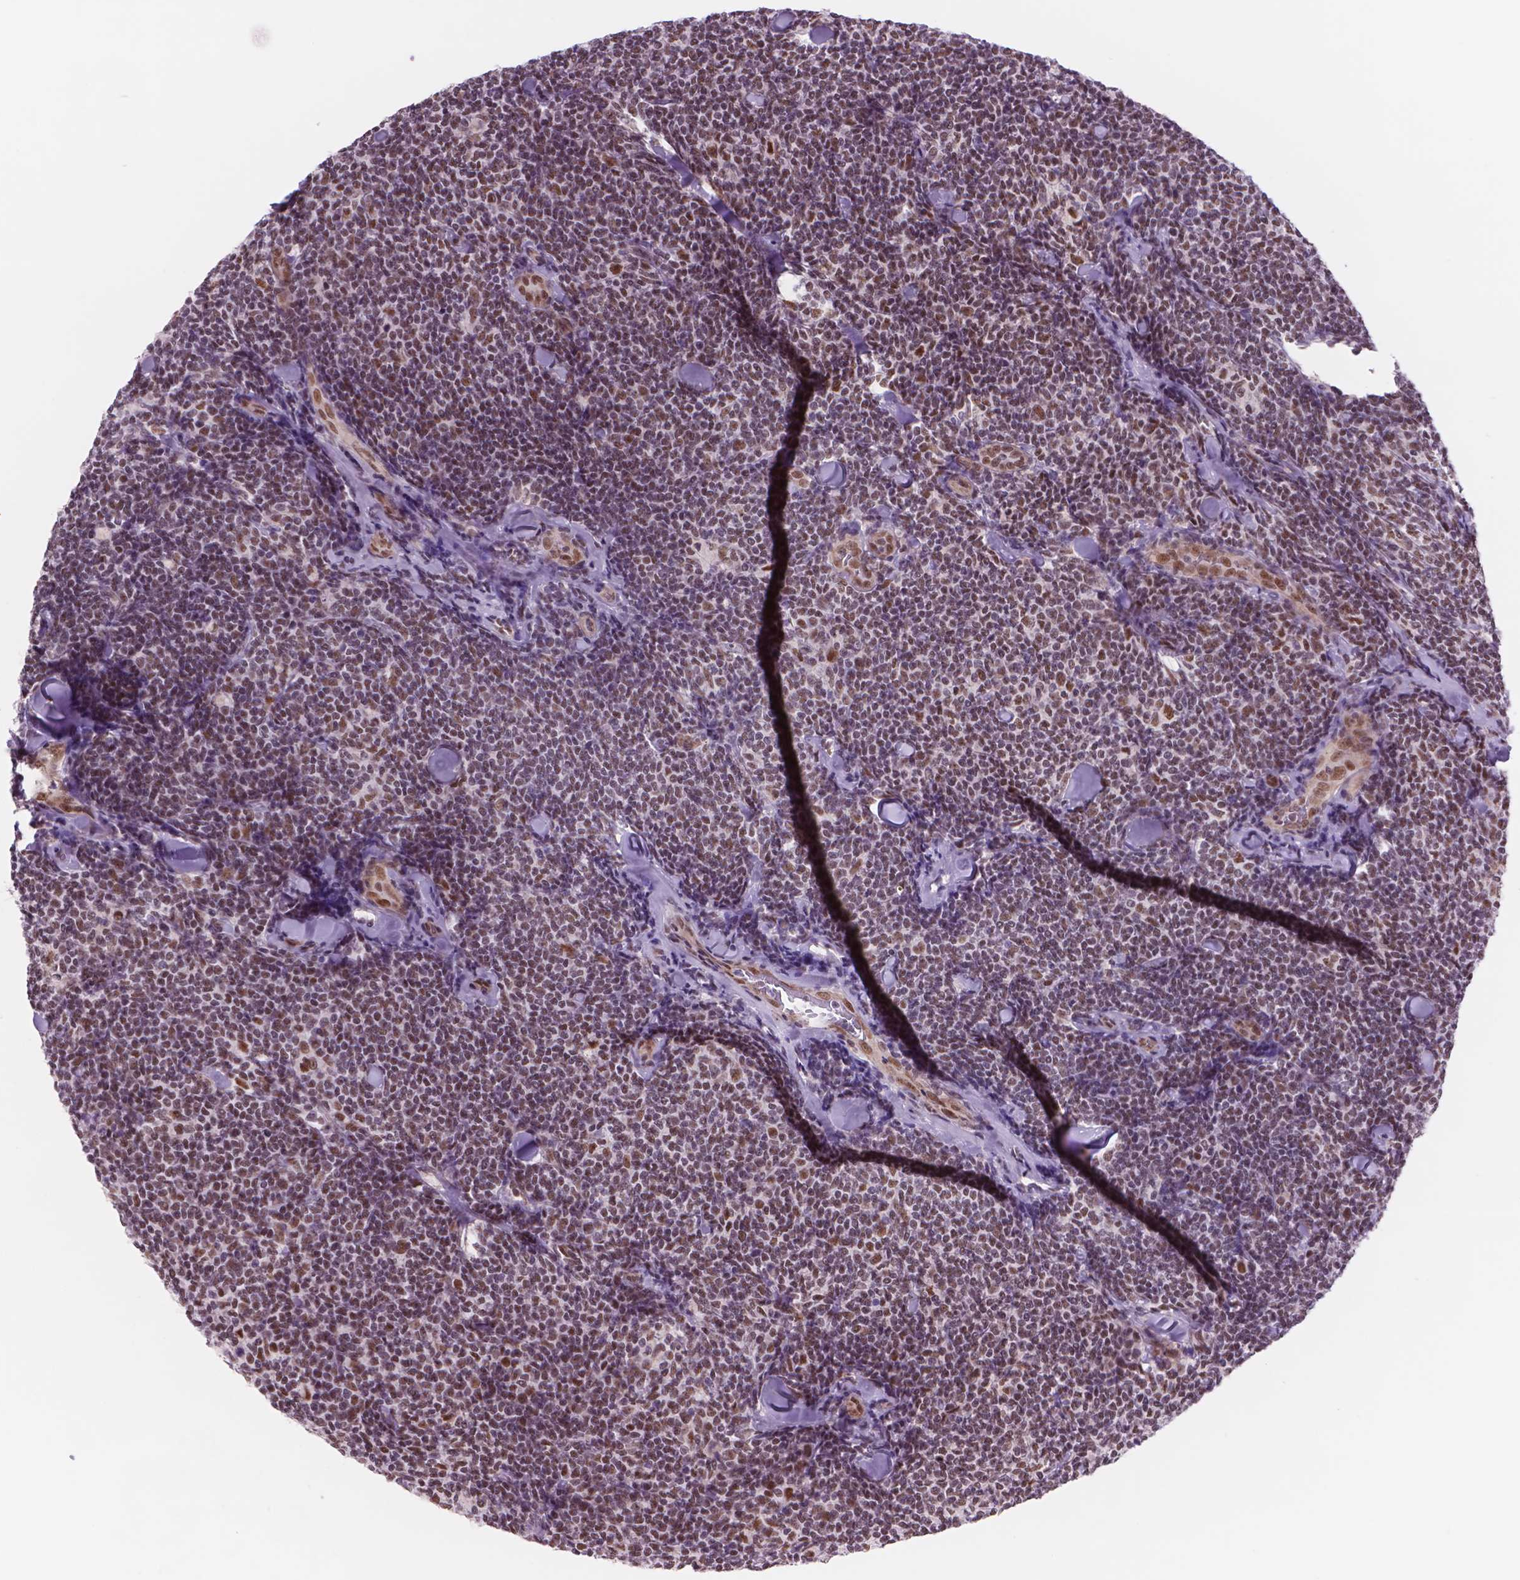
{"staining": {"intensity": "moderate", "quantity": "<25%", "location": "nuclear"}, "tissue": "lymphoma", "cell_type": "Tumor cells", "image_type": "cancer", "snomed": [{"axis": "morphology", "description": "Malignant lymphoma, non-Hodgkin's type, Low grade"}, {"axis": "topography", "description": "Lymph node"}], "caption": "An image of human lymphoma stained for a protein displays moderate nuclear brown staining in tumor cells. The staining is performed using DAB (3,3'-diaminobenzidine) brown chromogen to label protein expression. The nuclei are counter-stained blue using hematoxylin.", "gene": "POLR3D", "patient": {"sex": "female", "age": 56}}